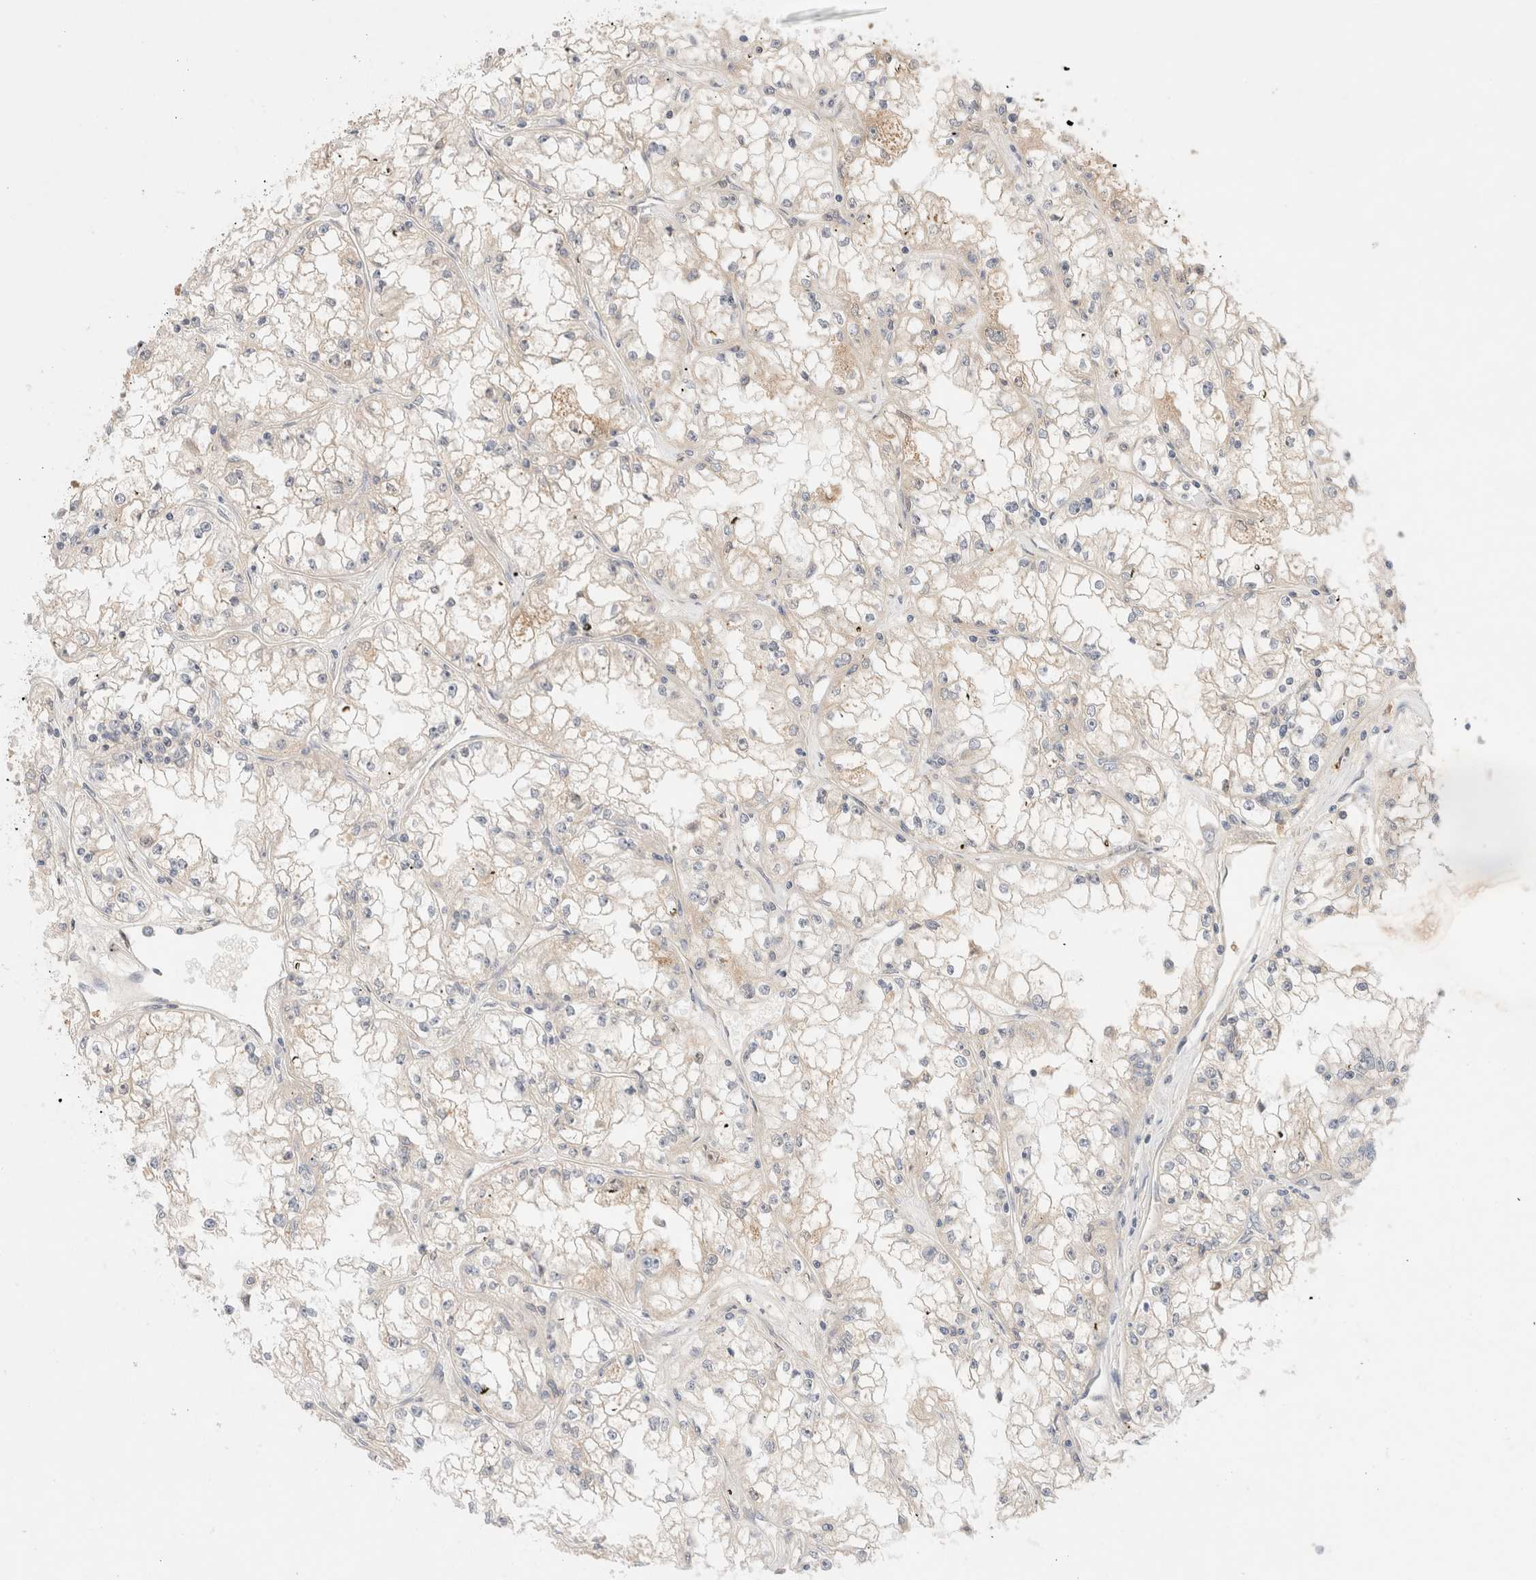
{"staining": {"intensity": "weak", "quantity": "<25%", "location": "cytoplasmic/membranous"}, "tissue": "renal cancer", "cell_type": "Tumor cells", "image_type": "cancer", "snomed": [{"axis": "morphology", "description": "Adenocarcinoma, NOS"}, {"axis": "topography", "description": "Kidney"}], "caption": "A histopathology image of renal adenocarcinoma stained for a protein displays no brown staining in tumor cells. The staining was performed using DAB (3,3'-diaminobenzidine) to visualize the protein expression in brown, while the nuclei were stained in blue with hematoxylin (Magnification: 20x).", "gene": "CARNMT1", "patient": {"sex": "male", "age": 56}}